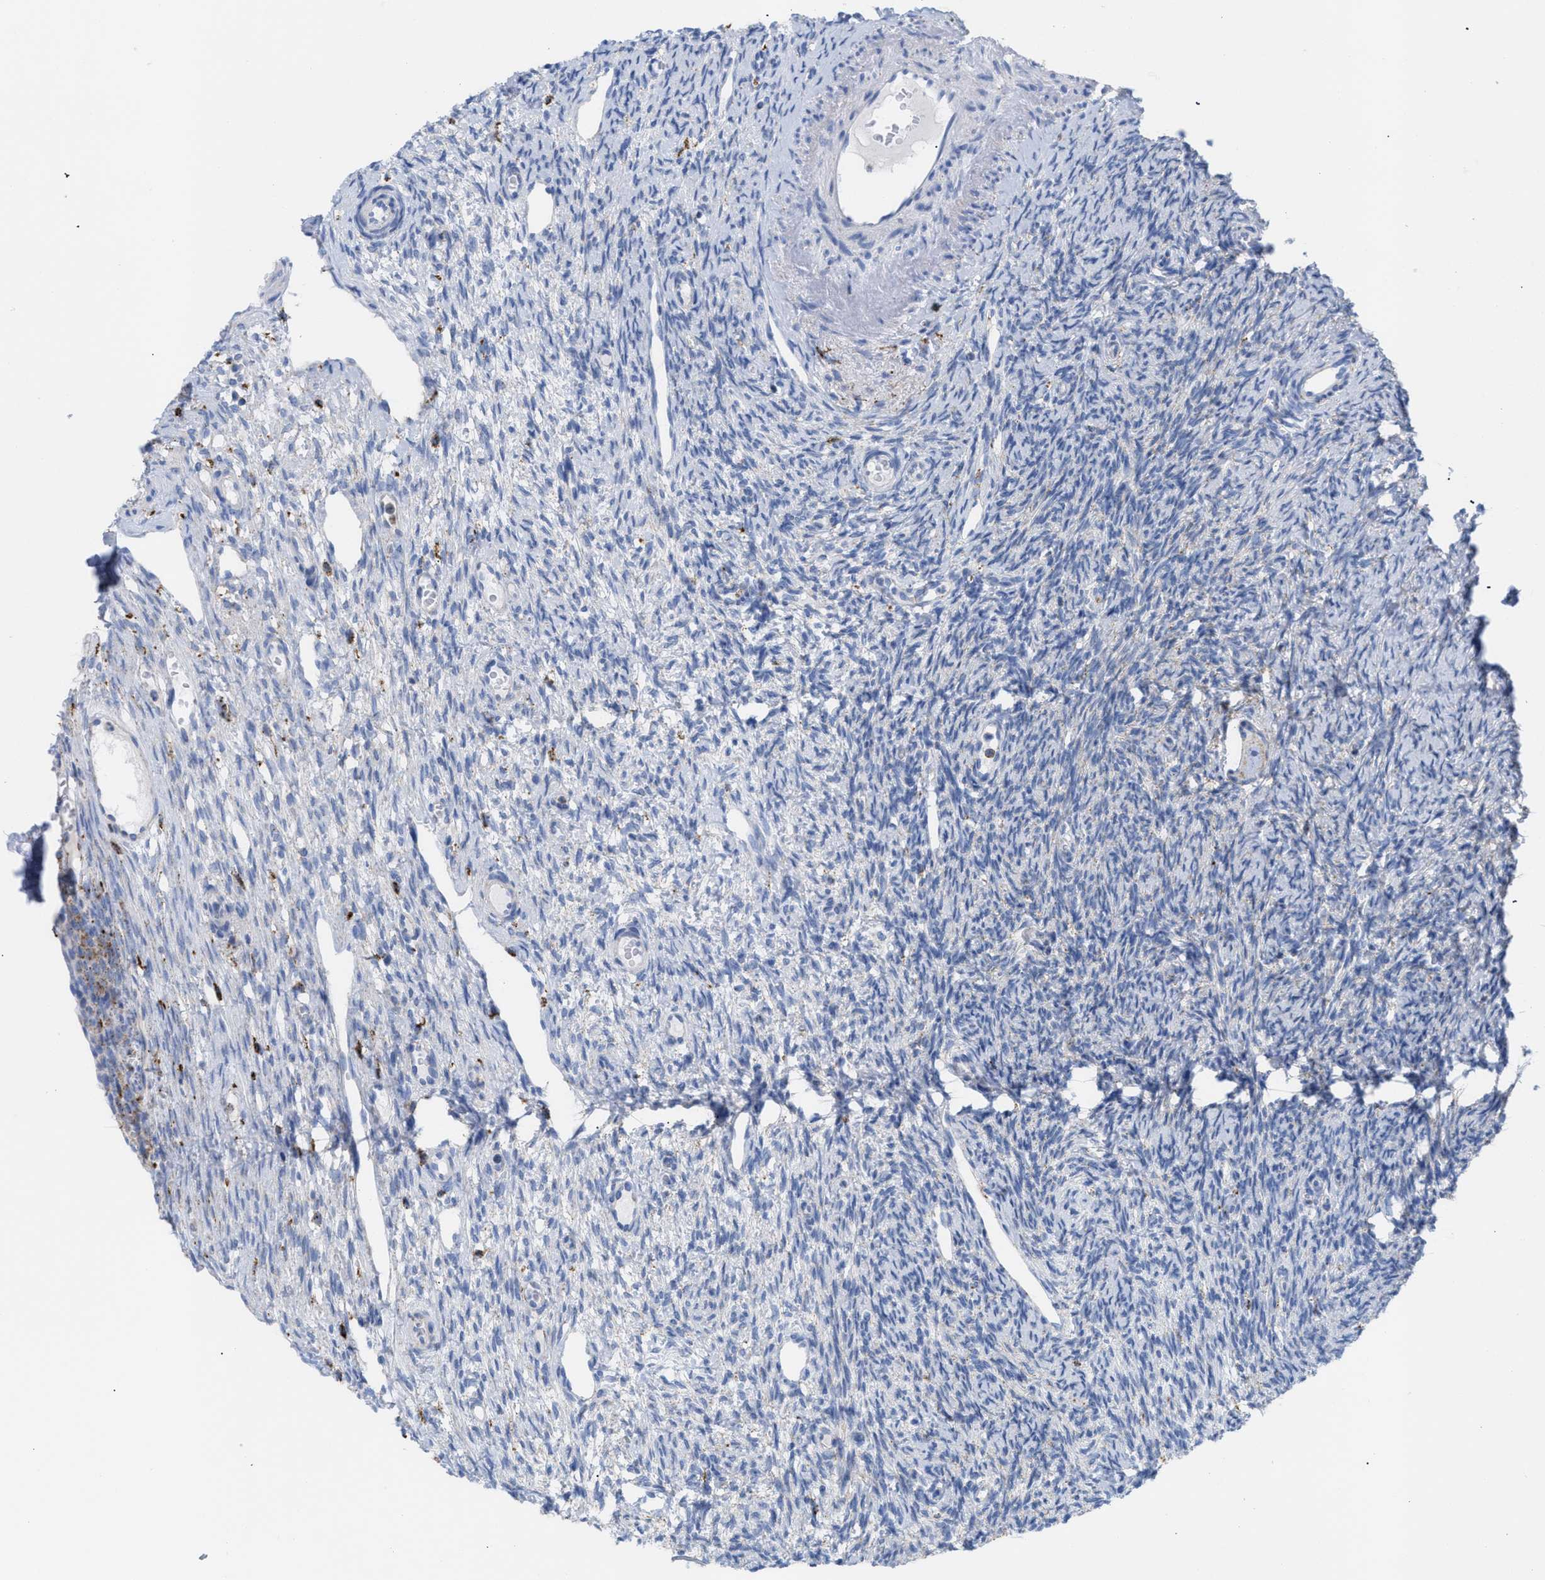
{"staining": {"intensity": "weak", "quantity": "25%-75%", "location": "cytoplasmic/membranous"}, "tissue": "ovary", "cell_type": "Follicle cells", "image_type": "normal", "snomed": [{"axis": "morphology", "description": "Normal tissue, NOS"}, {"axis": "topography", "description": "Ovary"}], "caption": "The histopathology image reveals staining of normal ovary, revealing weak cytoplasmic/membranous protein expression (brown color) within follicle cells.", "gene": "DRAM2", "patient": {"sex": "female", "age": 33}}